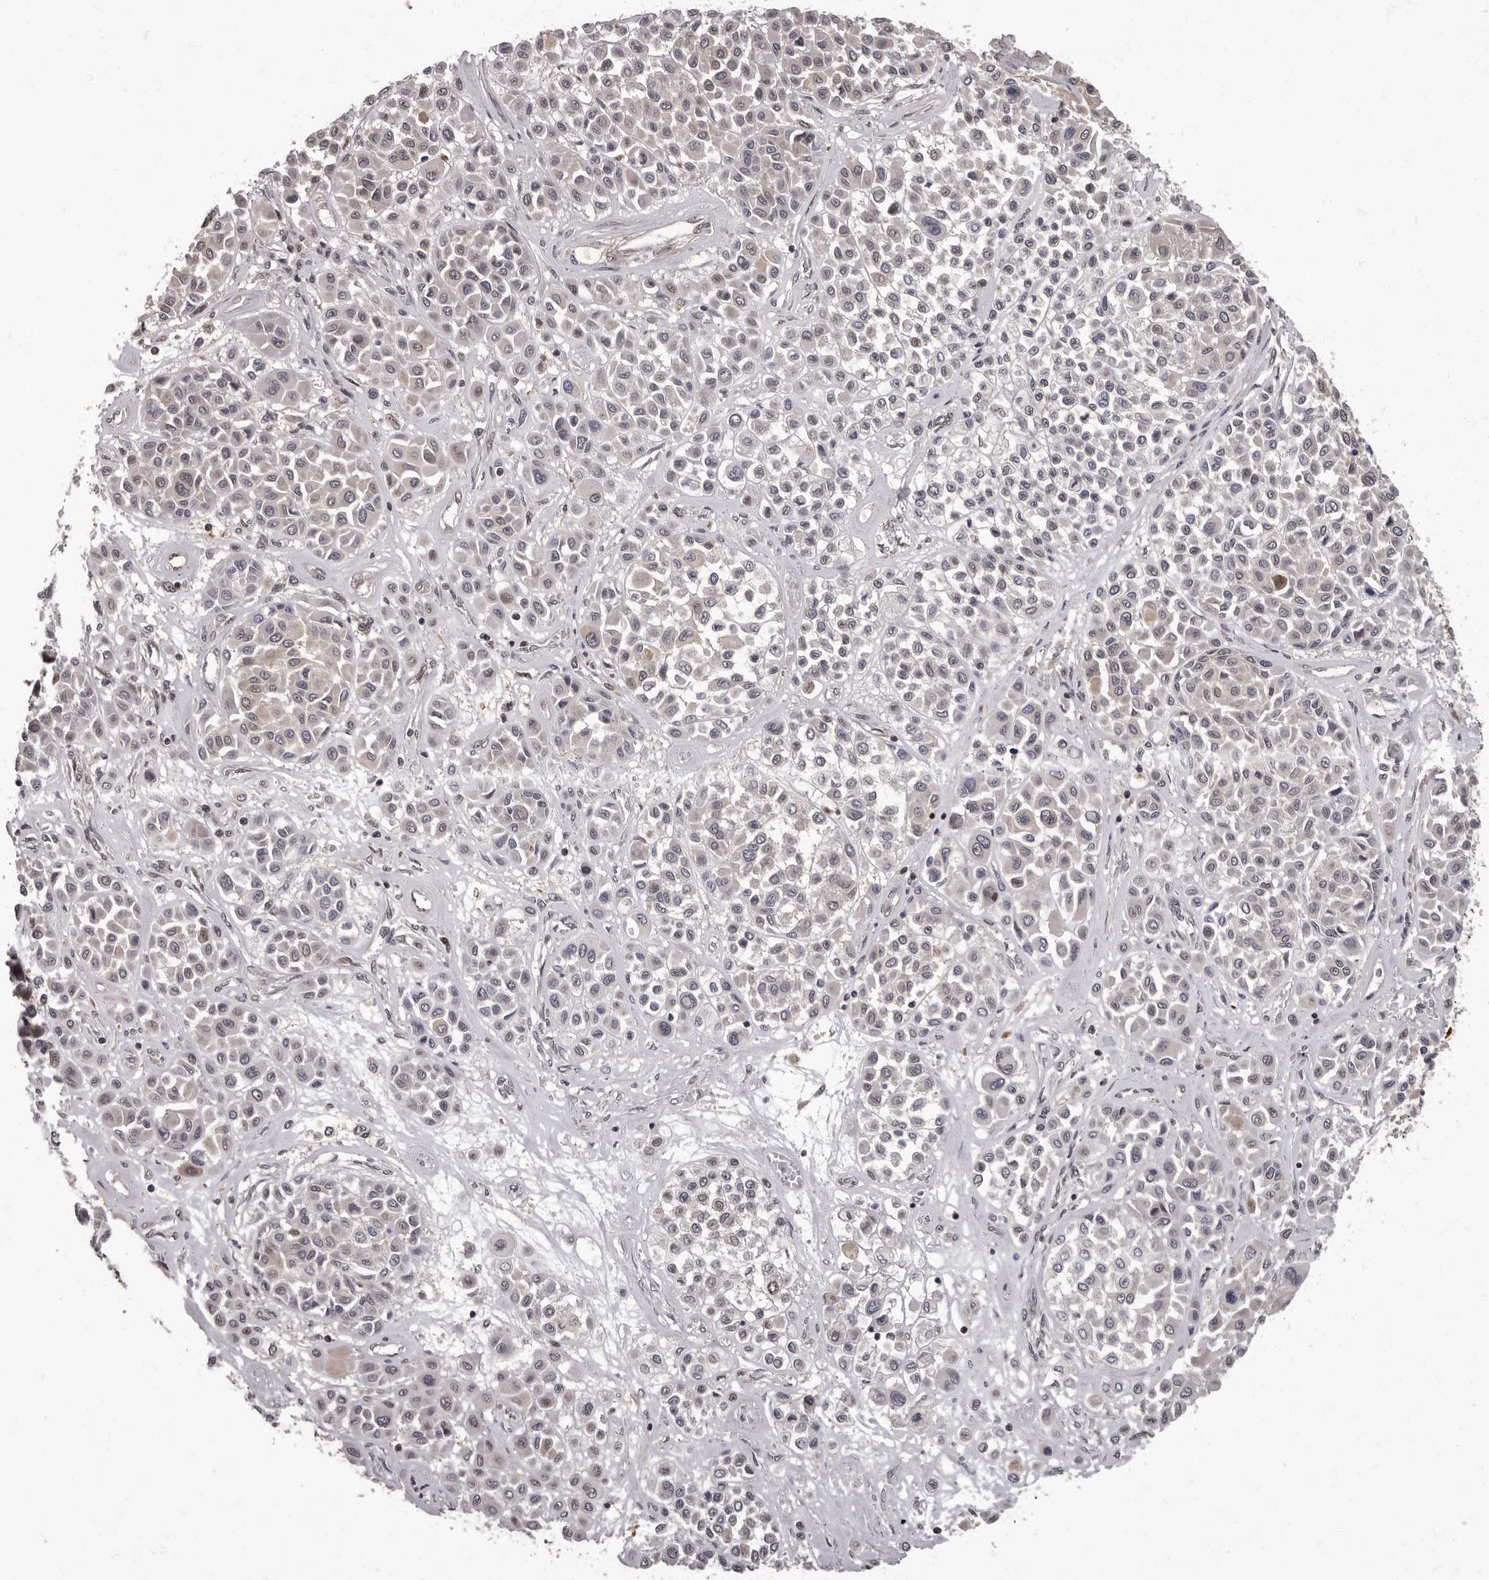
{"staining": {"intensity": "weak", "quantity": "<25%", "location": "nuclear"}, "tissue": "melanoma", "cell_type": "Tumor cells", "image_type": "cancer", "snomed": [{"axis": "morphology", "description": "Malignant melanoma, Metastatic site"}, {"axis": "topography", "description": "Soft tissue"}], "caption": "An immunohistochemistry micrograph of melanoma is shown. There is no staining in tumor cells of melanoma. (Stains: DAB (3,3'-diaminobenzidine) IHC with hematoxylin counter stain, Microscopy: brightfield microscopy at high magnification).", "gene": "C1orf50", "patient": {"sex": "male", "age": 41}}